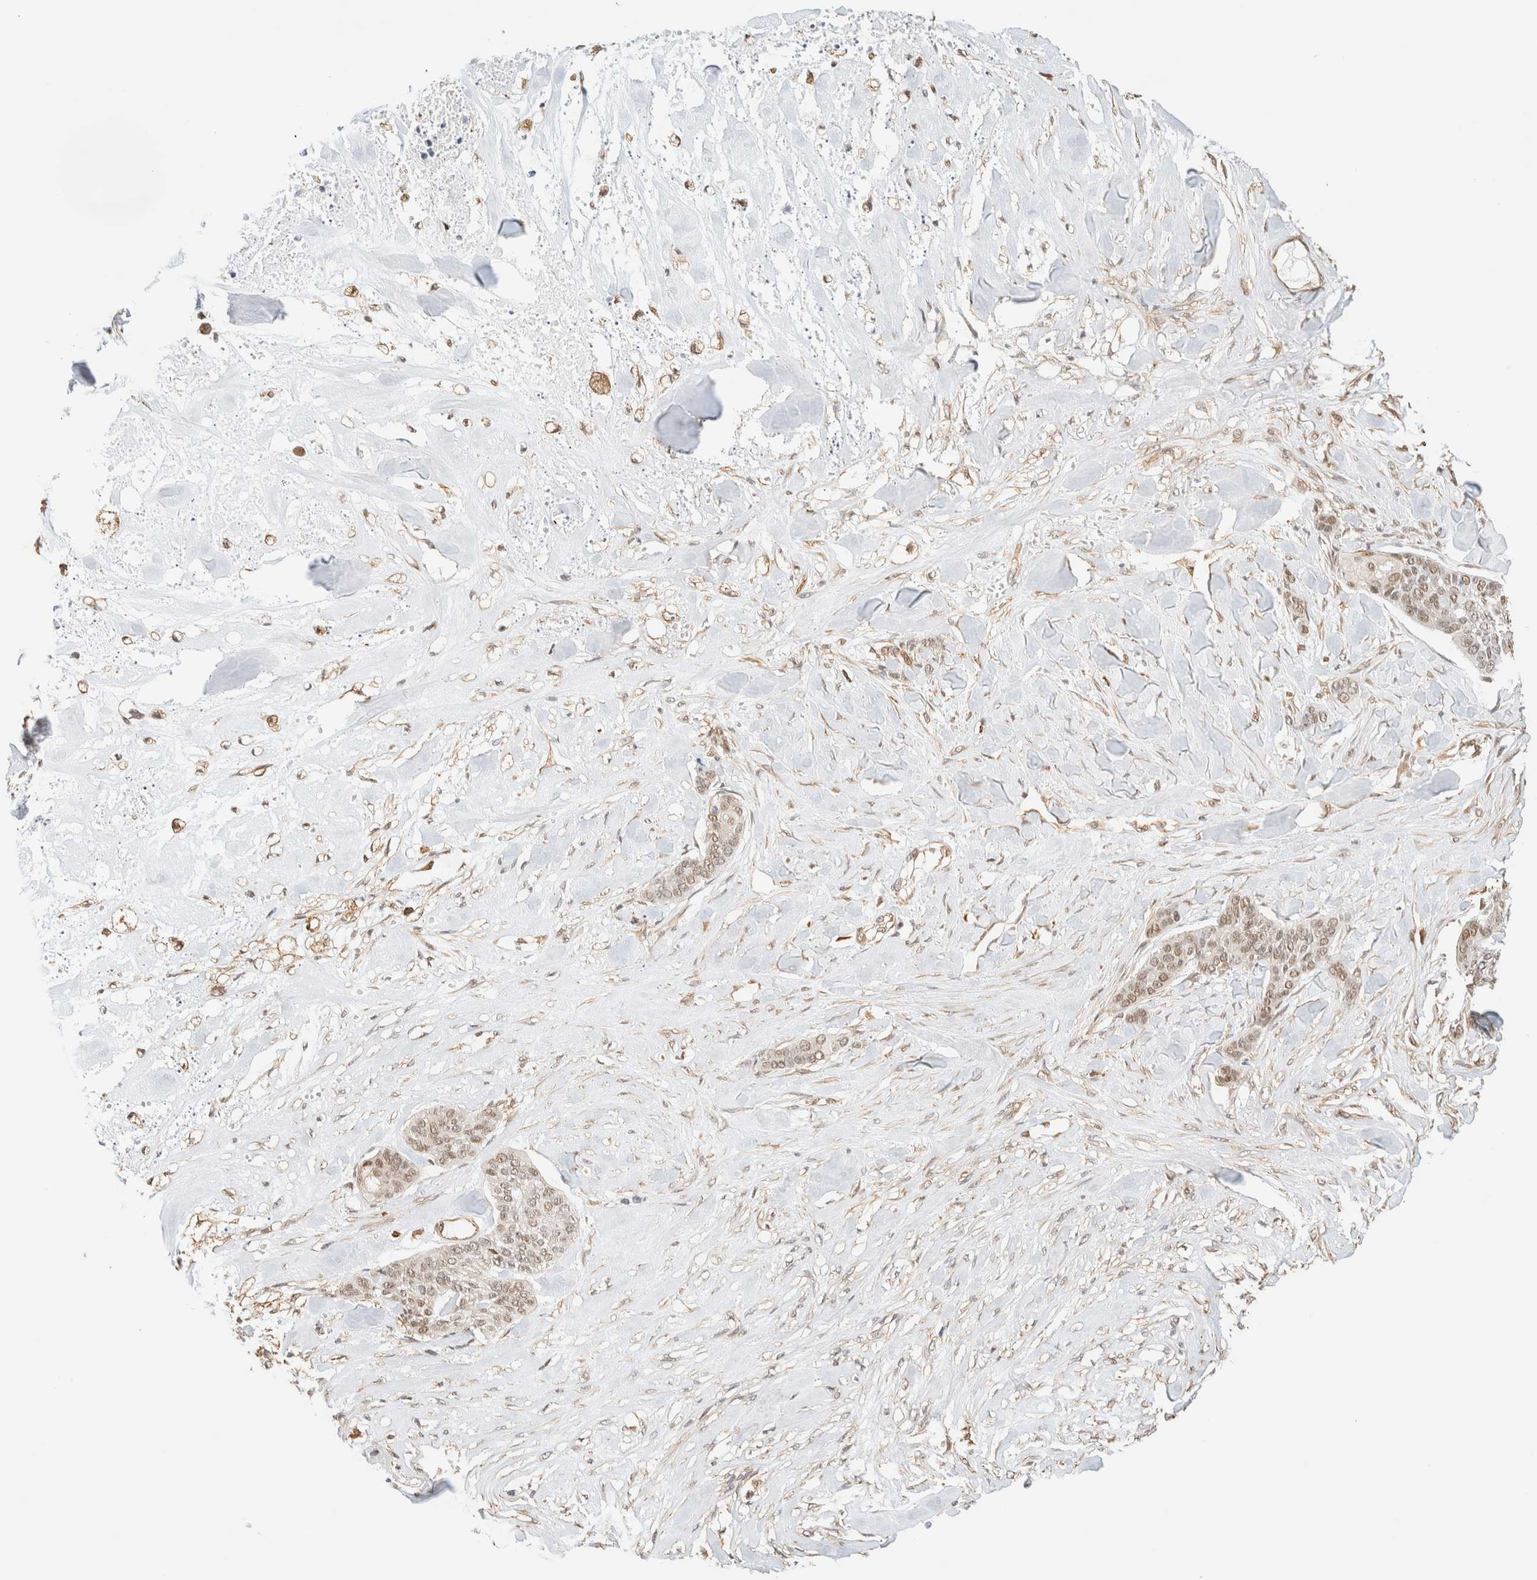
{"staining": {"intensity": "moderate", "quantity": "25%-75%", "location": "nuclear"}, "tissue": "skin cancer", "cell_type": "Tumor cells", "image_type": "cancer", "snomed": [{"axis": "morphology", "description": "Basal cell carcinoma"}, {"axis": "topography", "description": "Skin"}], "caption": "The image exhibits a brown stain indicating the presence of a protein in the nuclear of tumor cells in skin basal cell carcinoma. The staining was performed using DAB, with brown indicating positive protein expression. Nuclei are stained blue with hematoxylin.", "gene": "ARID5A", "patient": {"sex": "female", "age": 64}}